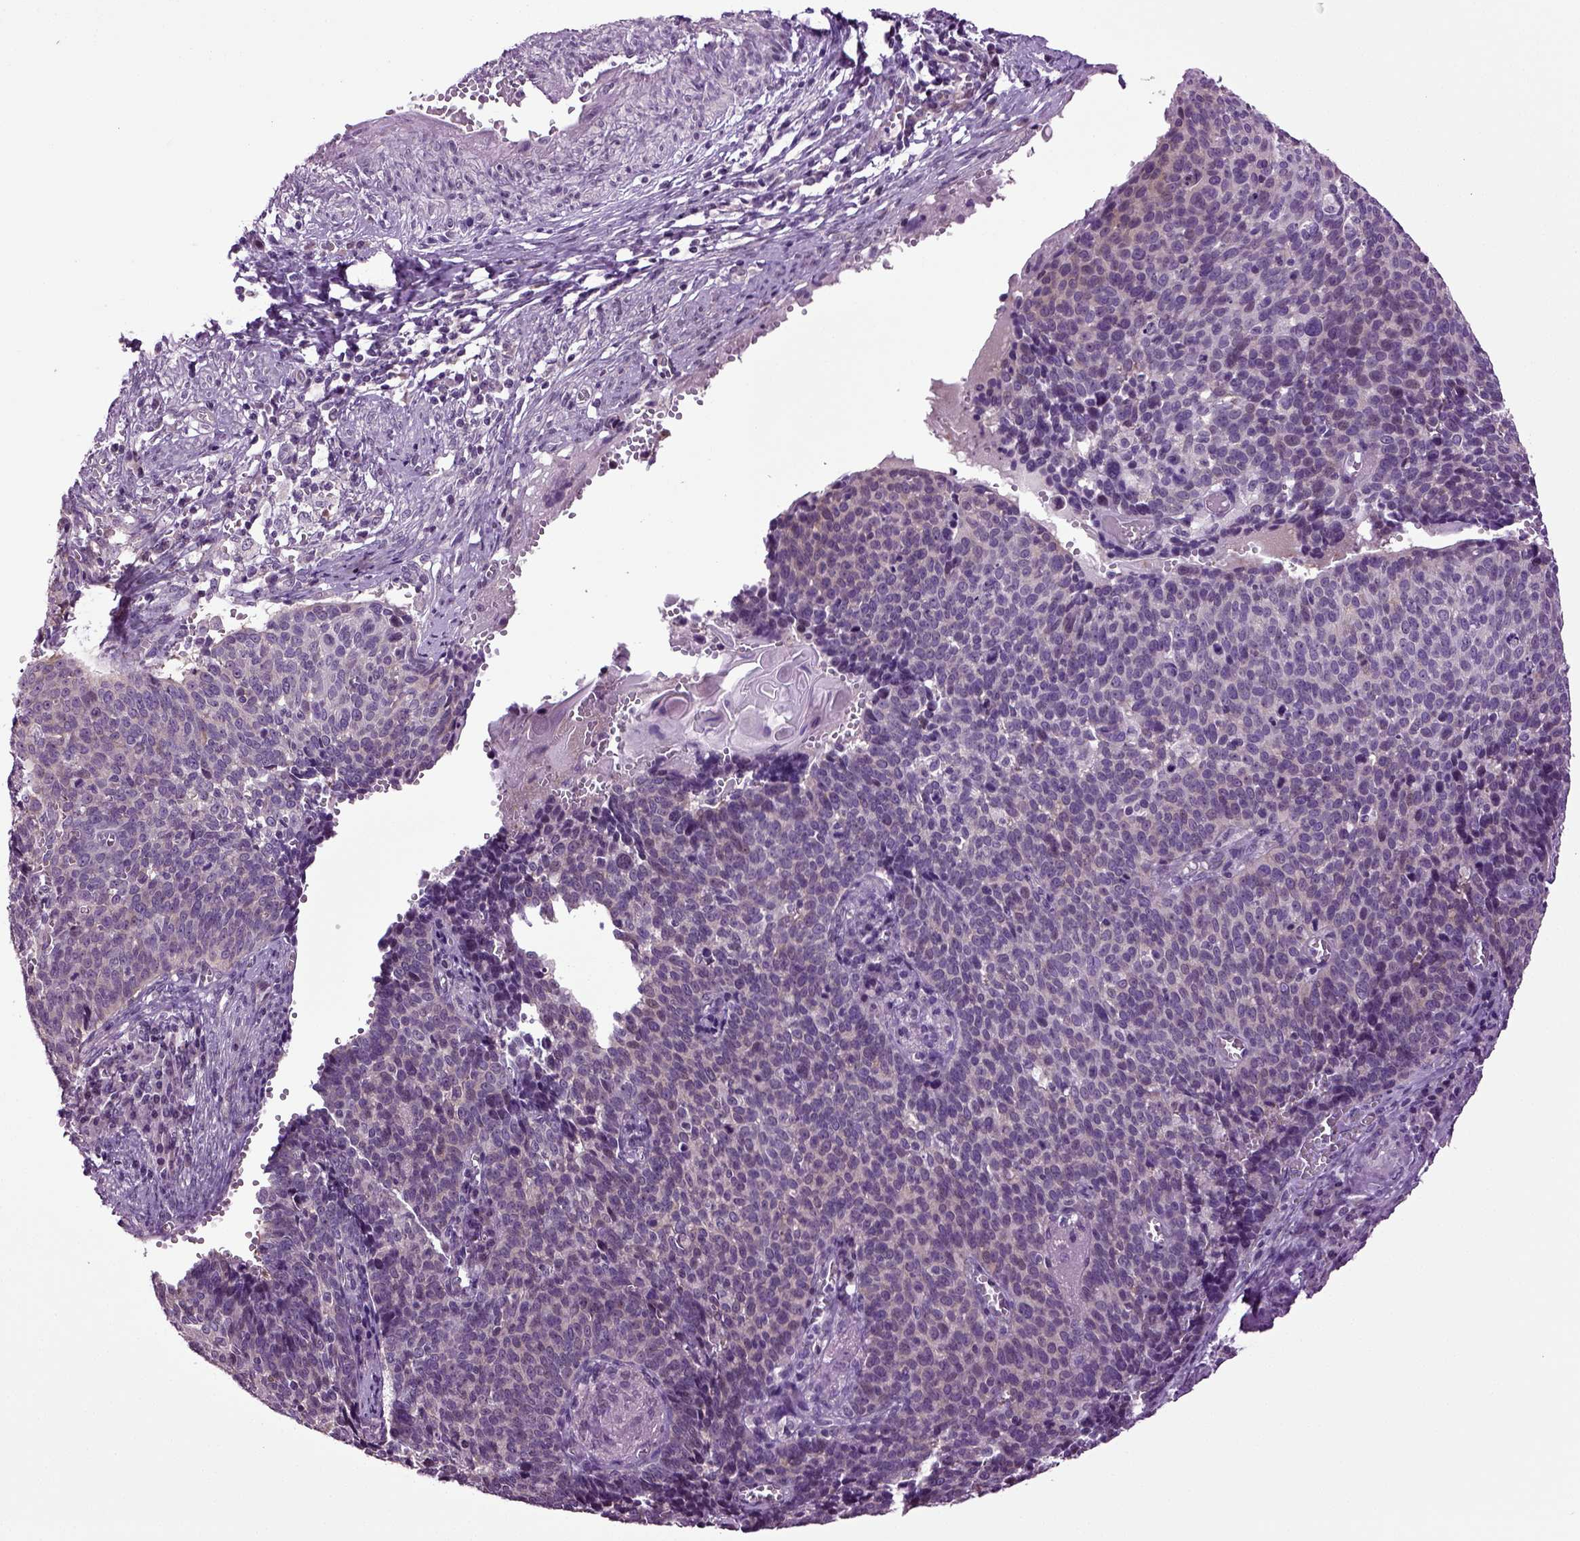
{"staining": {"intensity": "weak", "quantity": "<25%", "location": "cytoplasmic/membranous"}, "tissue": "cervical cancer", "cell_type": "Tumor cells", "image_type": "cancer", "snomed": [{"axis": "morphology", "description": "Normal tissue, NOS"}, {"axis": "morphology", "description": "Squamous cell carcinoma, NOS"}, {"axis": "topography", "description": "Cervix"}], "caption": "This is an immunohistochemistry (IHC) photomicrograph of cervical cancer (squamous cell carcinoma). There is no staining in tumor cells.", "gene": "PLCH2", "patient": {"sex": "female", "age": 39}}